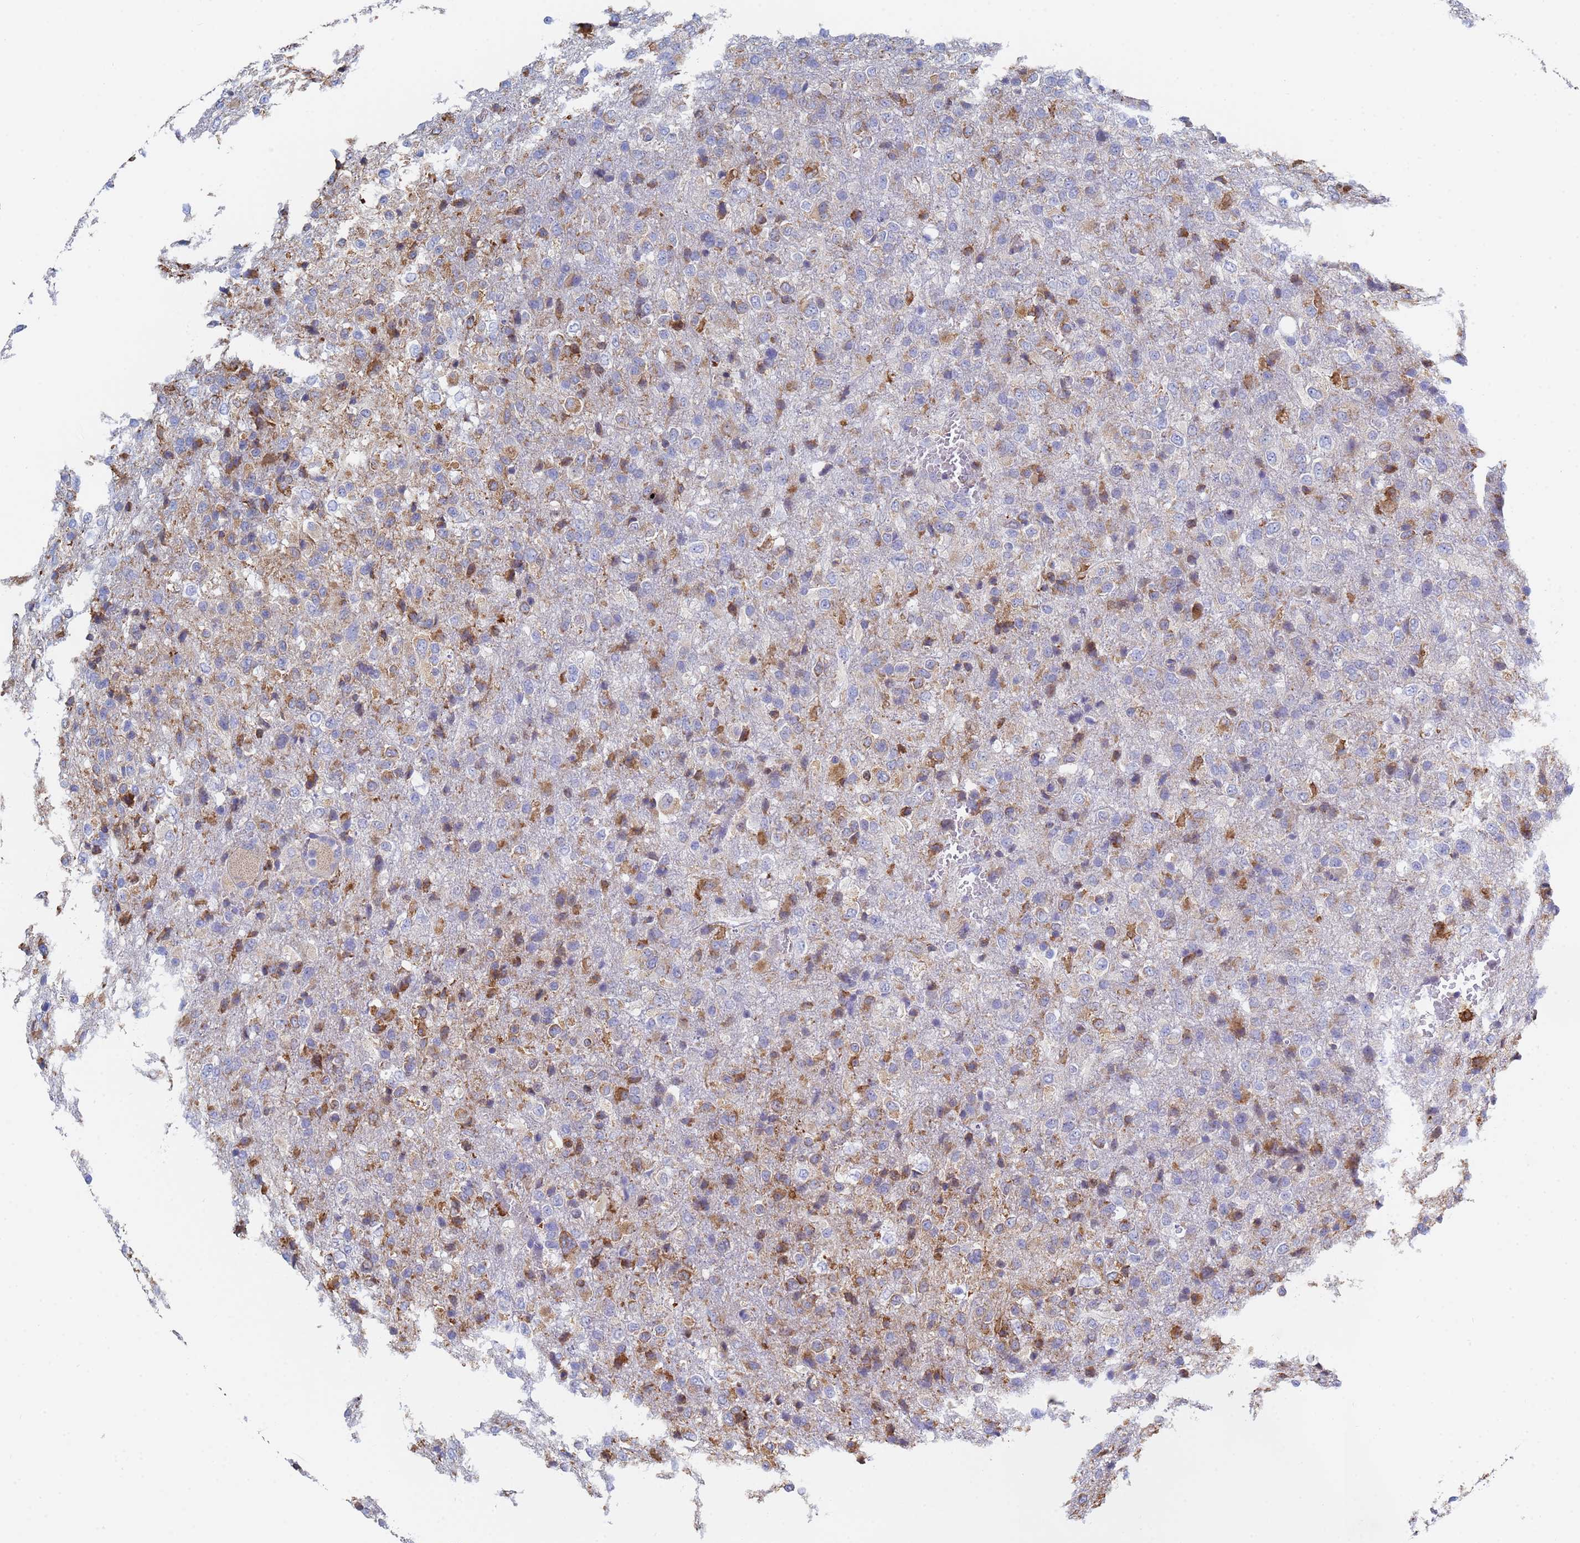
{"staining": {"intensity": "moderate", "quantity": "<25%", "location": "cytoplasmic/membranous"}, "tissue": "glioma", "cell_type": "Tumor cells", "image_type": "cancer", "snomed": [{"axis": "morphology", "description": "Glioma, malignant, High grade"}, {"axis": "topography", "description": "Brain"}], "caption": "IHC image of glioma stained for a protein (brown), which shows low levels of moderate cytoplasmic/membranous staining in about <25% of tumor cells.", "gene": "GDAP2", "patient": {"sex": "female", "age": 74}}